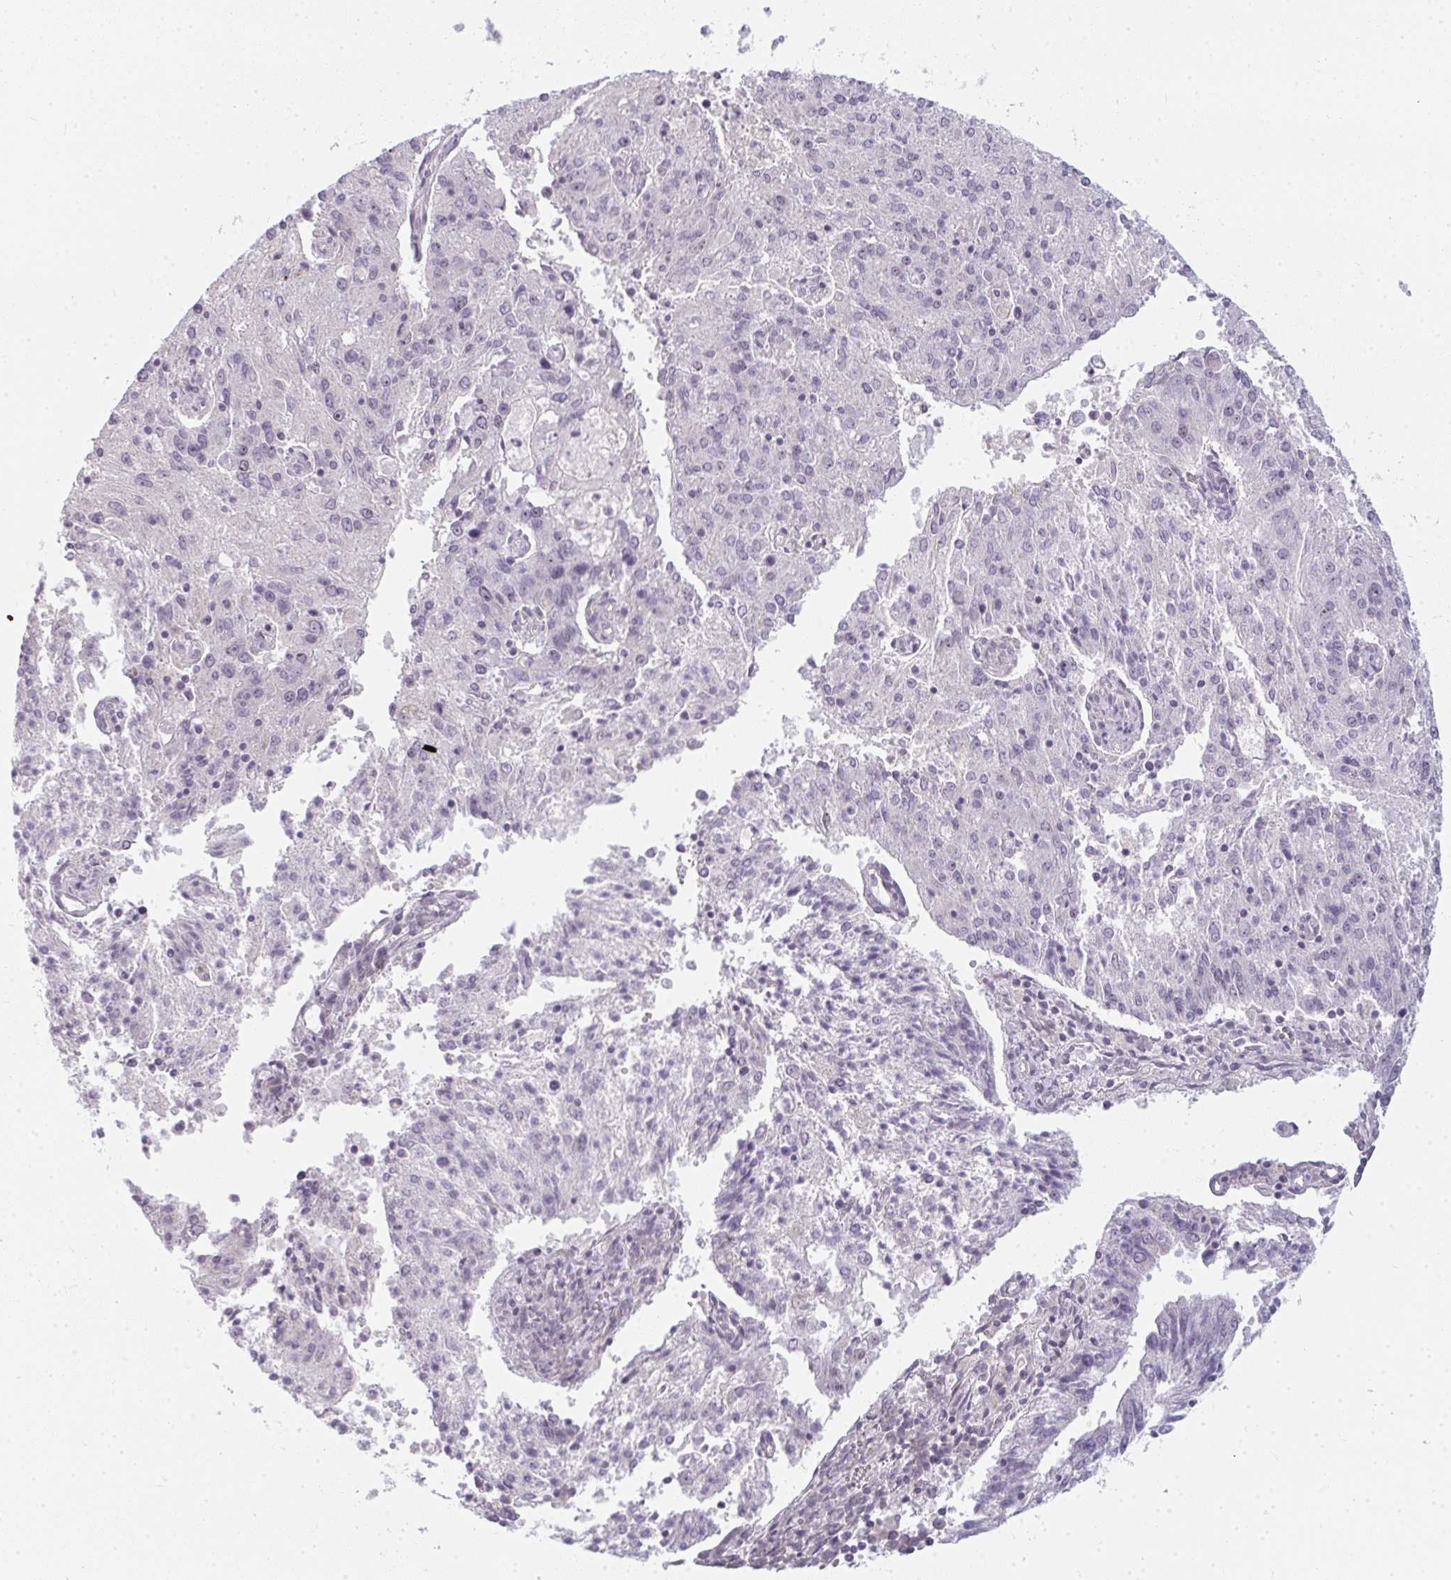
{"staining": {"intensity": "negative", "quantity": "none", "location": "none"}, "tissue": "endometrial cancer", "cell_type": "Tumor cells", "image_type": "cancer", "snomed": [{"axis": "morphology", "description": "Adenocarcinoma, NOS"}, {"axis": "topography", "description": "Endometrium"}], "caption": "The image displays no staining of tumor cells in endometrial adenocarcinoma. (DAB immunohistochemistry (IHC), high magnification).", "gene": "RBBP6", "patient": {"sex": "female", "age": 82}}